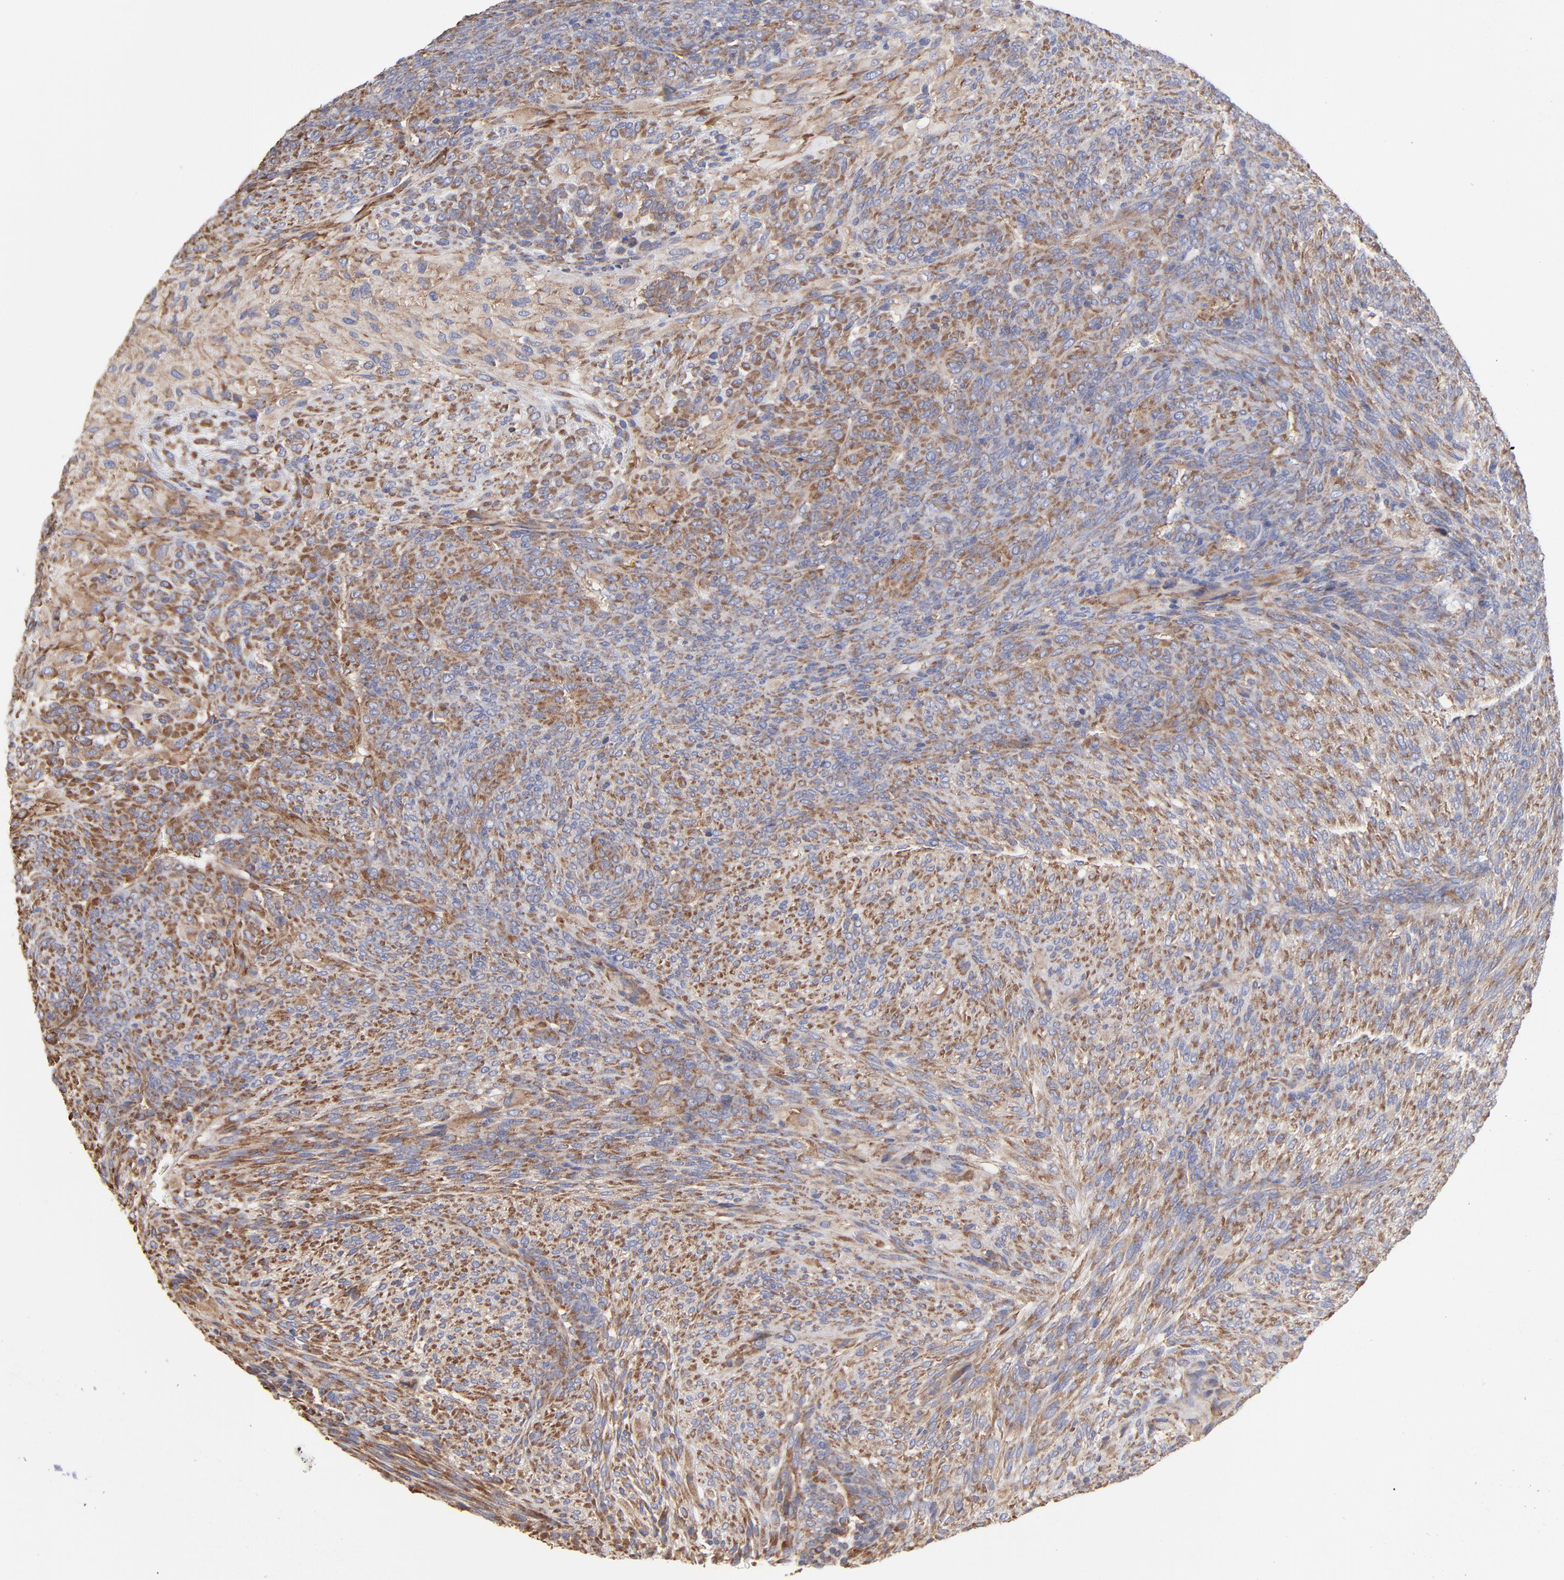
{"staining": {"intensity": "moderate", "quantity": ">75%", "location": "cytoplasmic/membranous"}, "tissue": "glioma", "cell_type": "Tumor cells", "image_type": "cancer", "snomed": [{"axis": "morphology", "description": "Glioma, malignant, High grade"}, {"axis": "topography", "description": "Cerebral cortex"}], "caption": "The photomicrograph shows staining of high-grade glioma (malignant), revealing moderate cytoplasmic/membranous protein expression (brown color) within tumor cells.", "gene": "RPL3", "patient": {"sex": "female", "age": 55}}